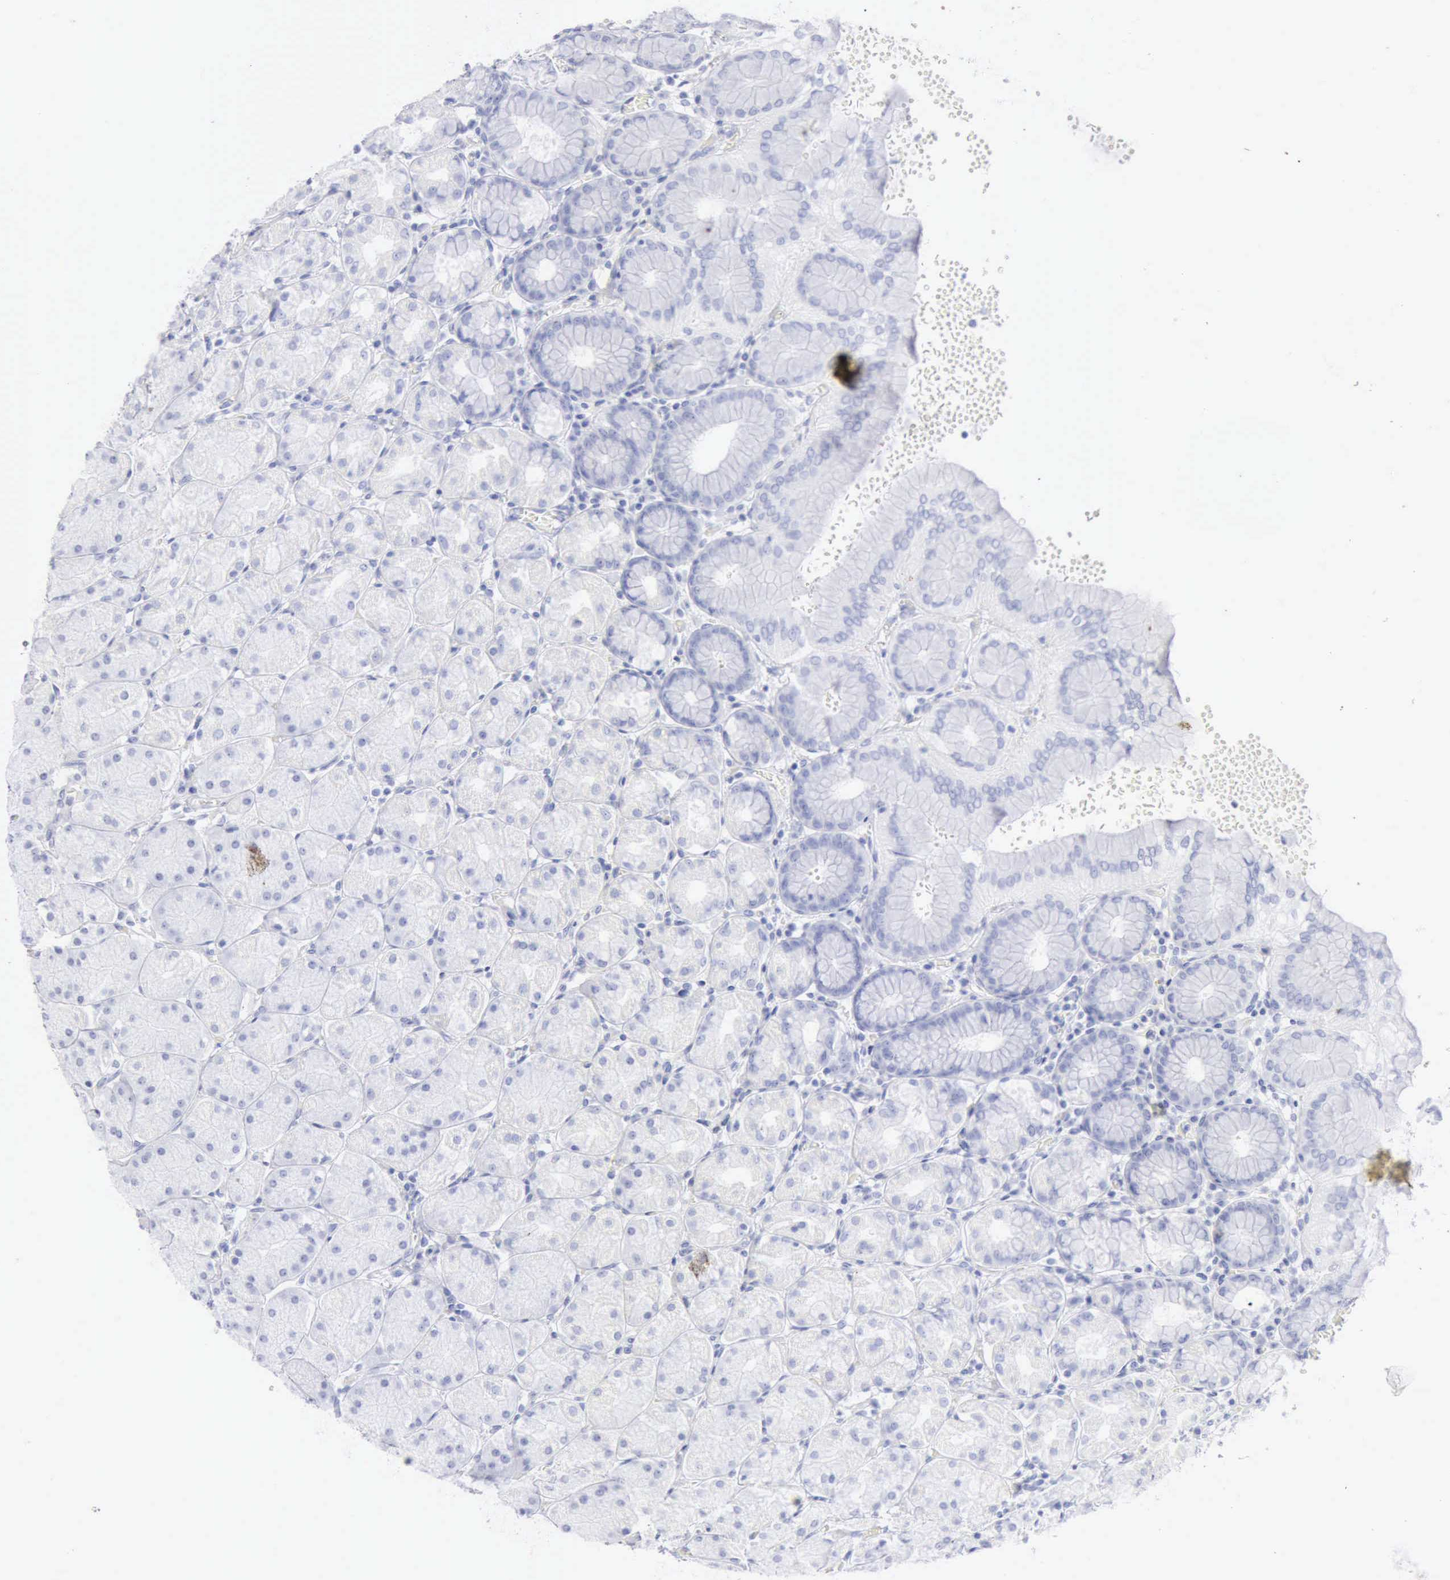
{"staining": {"intensity": "negative", "quantity": "none", "location": "none"}, "tissue": "stomach", "cell_type": "Glandular cells", "image_type": "normal", "snomed": [{"axis": "morphology", "description": "Normal tissue, NOS"}, {"axis": "topography", "description": "Stomach, upper"}, {"axis": "topography", "description": "Stomach"}], "caption": "A high-resolution micrograph shows IHC staining of normal stomach, which demonstrates no significant positivity in glandular cells. (DAB immunohistochemistry with hematoxylin counter stain).", "gene": "KRT5", "patient": {"sex": "male", "age": 76}}